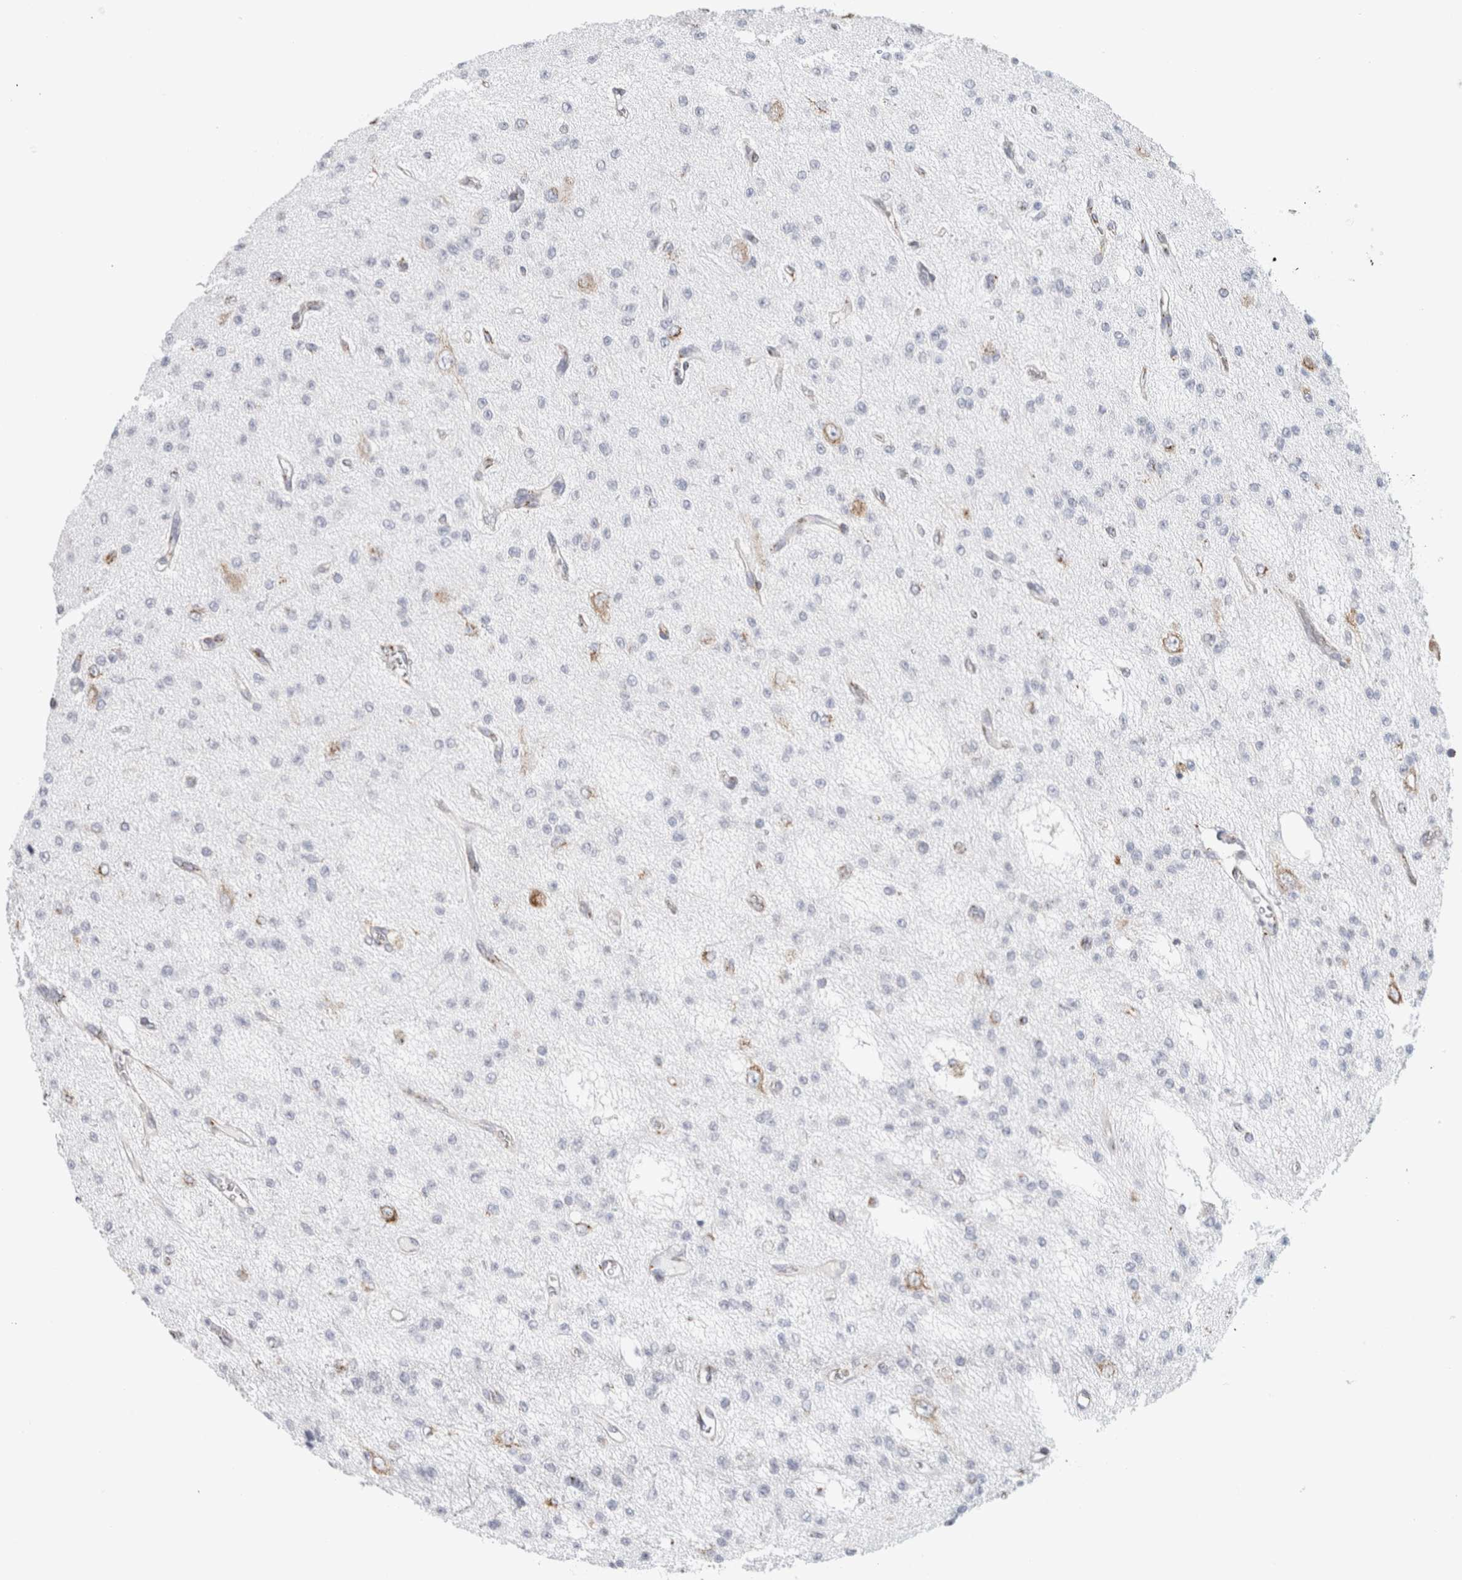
{"staining": {"intensity": "negative", "quantity": "none", "location": "none"}, "tissue": "glioma", "cell_type": "Tumor cells", "image_type": "cancer", "snomed": [{"axis": "morphology", "description": "Glioma, malignant, Low grade"}, {"axis": "topography", "description": "Brain"}], "caption": "Human malignant glioma (low-grade) stained for a protein using immunohistochemistry (IHC) exhibits no expression in tumor cells.", "gene": "MCFD2", "patient": {"sex": "male", "age": 38}}